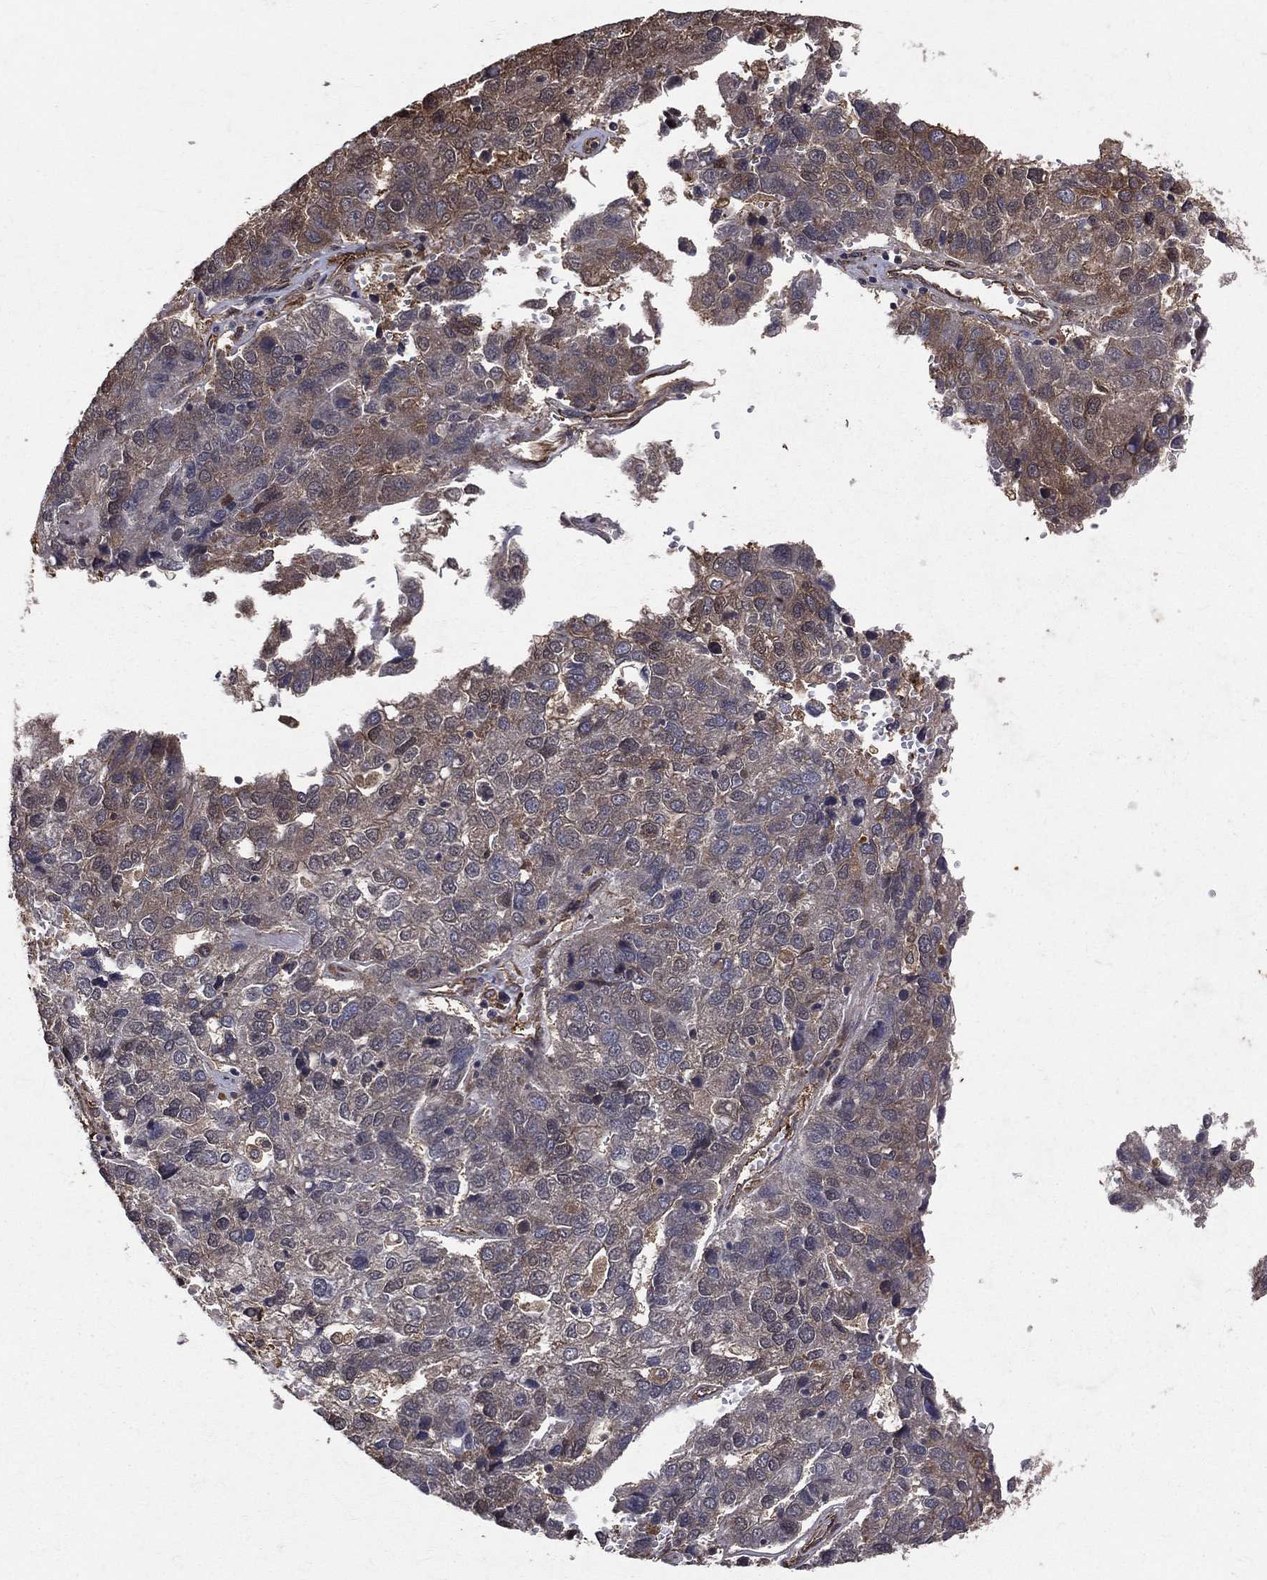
{"staining": {"intensity": "weak", "quantity": "<25%", "location": "cytoplasmic/membranous"}, "tissue": "pancreatic cancer", "cell_type": "Tumor cells", "image_type": "cancer", "snomed": [{"axis": "morphology", "description": "Adenocarcinoma, NOS"}, {"axis": "topography", "description": "Pancreas"}], "caption": "Protein analysis of pancreatic cancer demonstrates no significant staining in tumor cells.", "gene": "DPYSL2", "patient": {"sex": "female", "age": 61}}